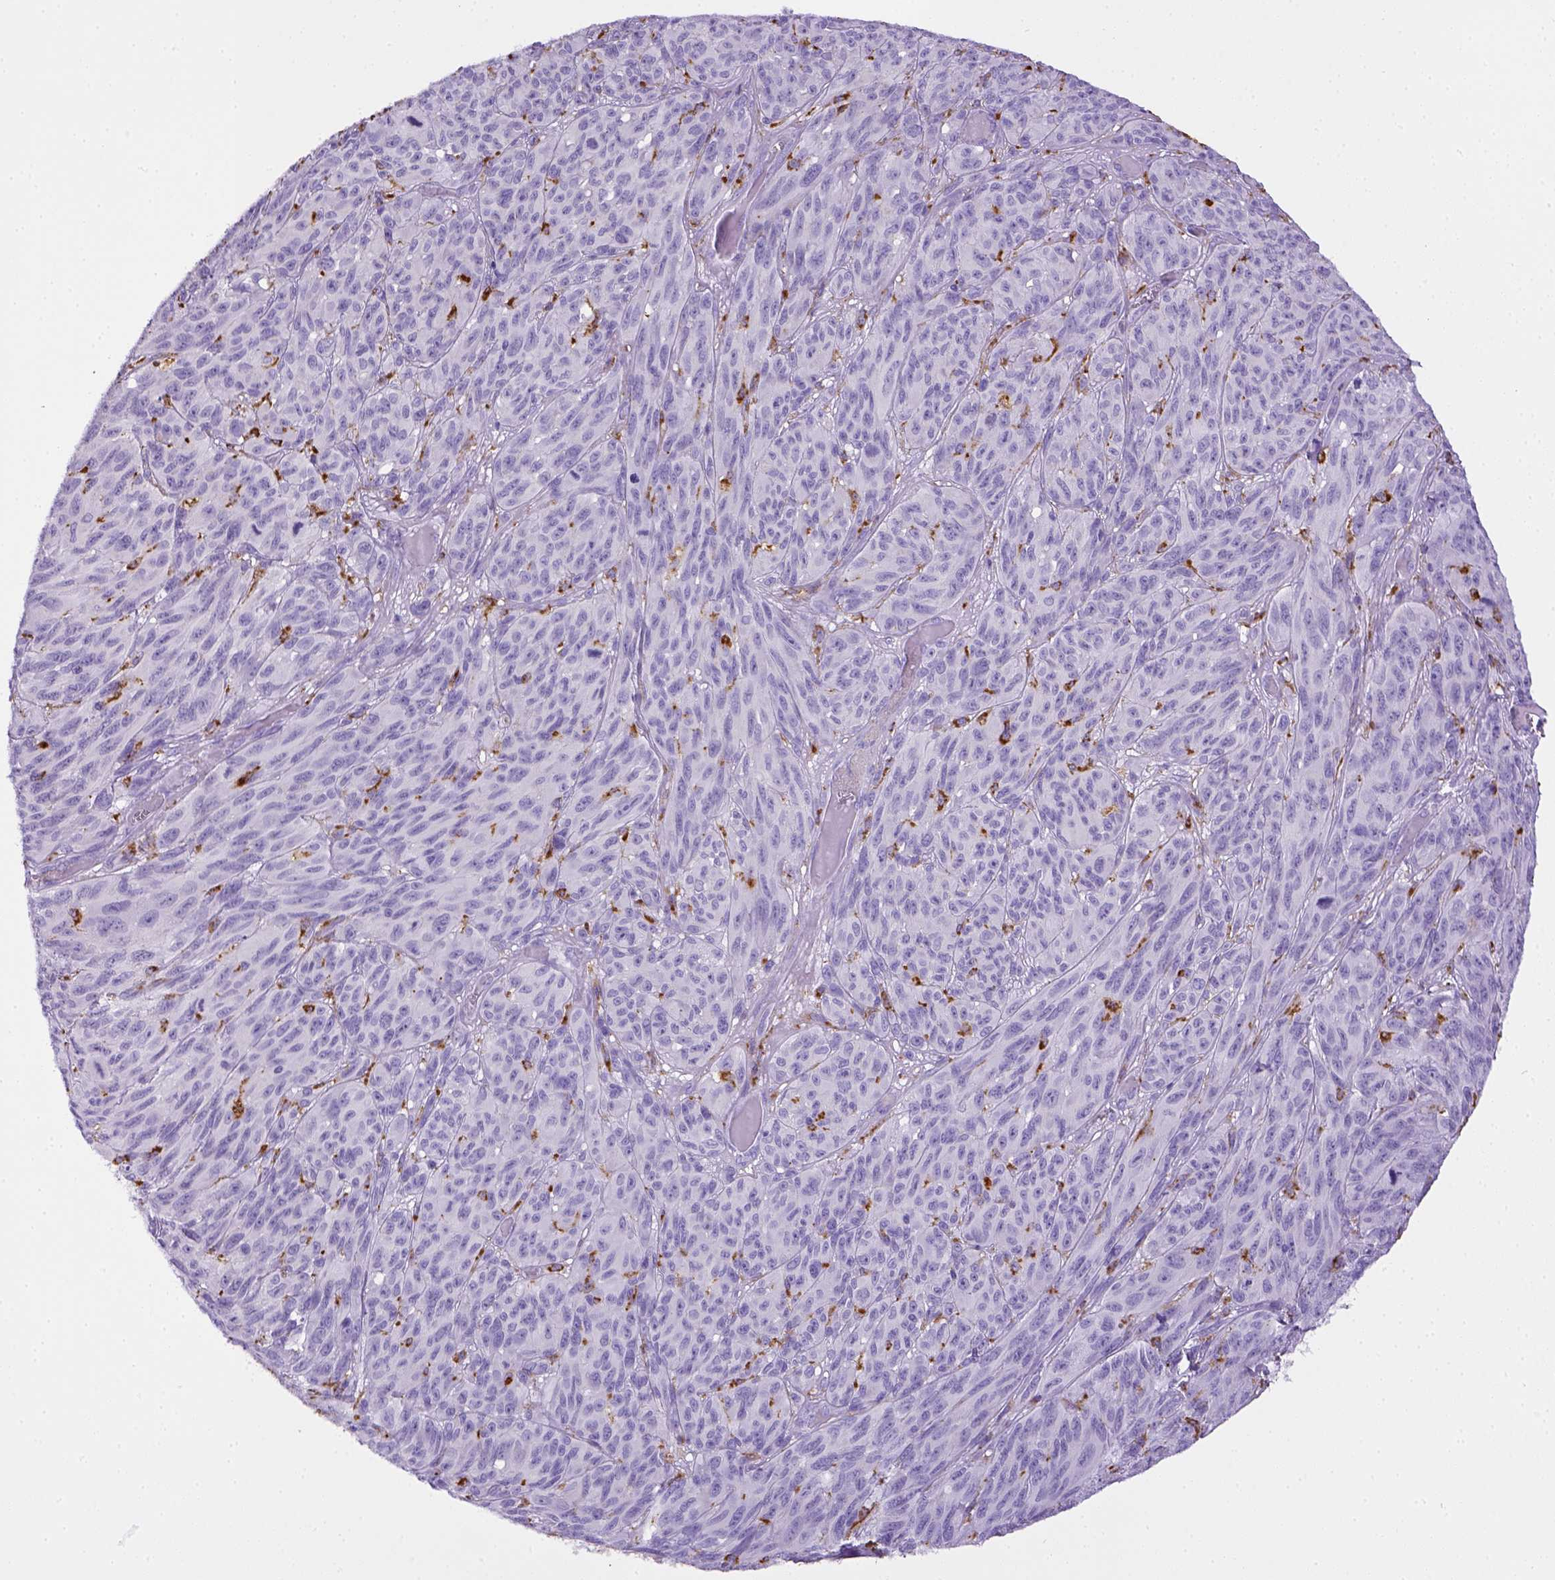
{"staining": {"intensity": "negative", "quantity": "none", "location": "none"}, "tissue": "melanoma", "cell_type": "Tumor cells", "image_type": "cancer", "snomed": [{"axis": "morphology", "description": "Malignant melanoma, NOS"}, {"axis": "topography", "description": "Vulva, labia, clitoris and Bartholin´s gland, NO"}], "caption": "An immunohistochemistry photomicrograph of melanoma is shown. There is no staining in tumor cells of melanoma. Nuclei are stained in blue.", "gene": "CD68", "patient": {"sex": "female", "age": 75}}